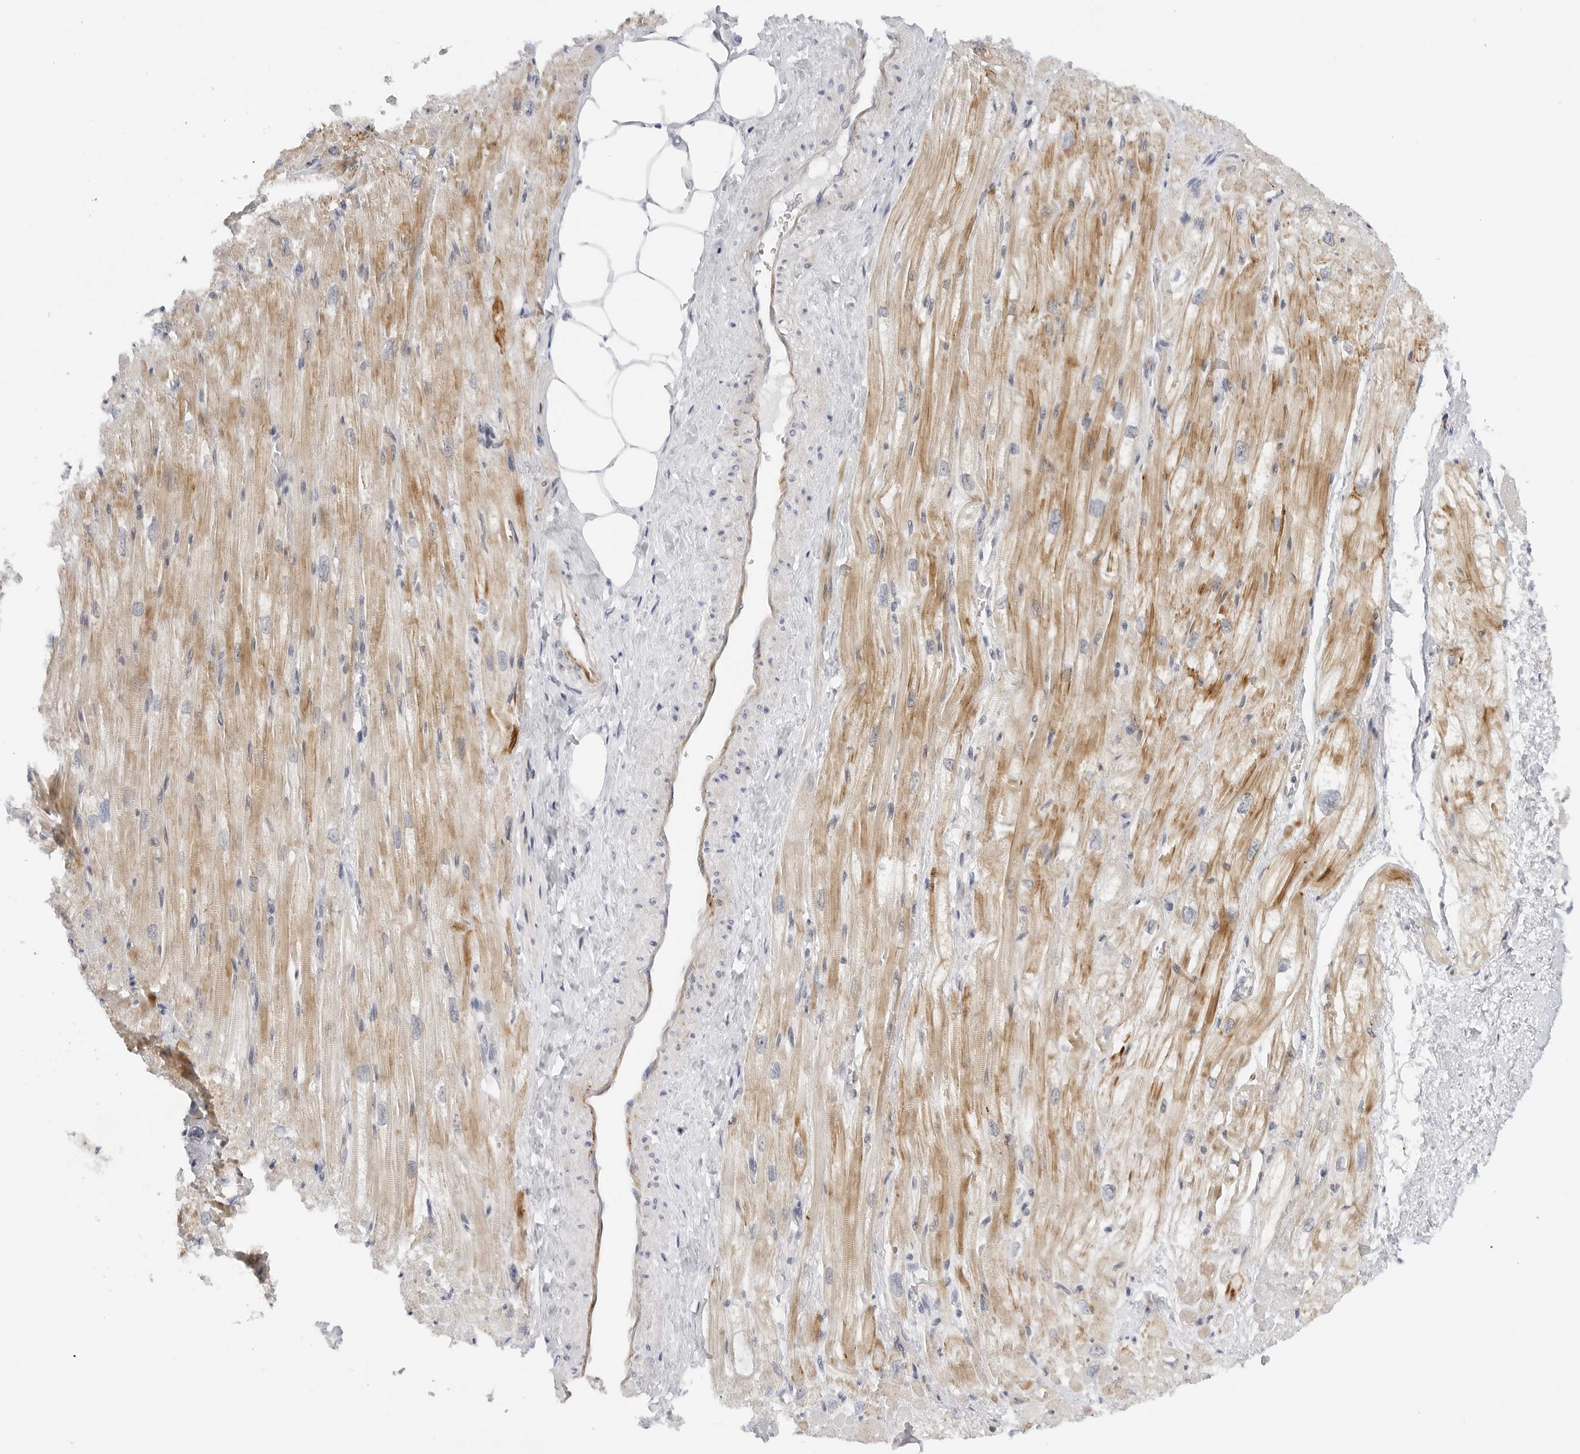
{"staining": {"intensity": "moderate", "quantity": "25%-75%", "location": "cytoplasmic/membranous"}, "tissue": "heart muscle", "cell_type": "Cardiomyocytes", "image_type": "normal", "snomed": [{"axis": "morphology", "description": "Normal tissue, NOS"}, {"axis": "topography", "description": "Heart"}], "caption": "Immunohistochemical staining of benign heart muscle reveals moderate cytoplasmic/membranous protein positivity in about 25%-75% of cardiomyocytes. The protein is stained brown, and the nuclei are stained in blue (DAB (3,3'-diaminobenzidine) IHC with brightfield microscopy, high magnification).", "gene": "MAP2K5", "patient": {"sex": "male", "age": 50}}